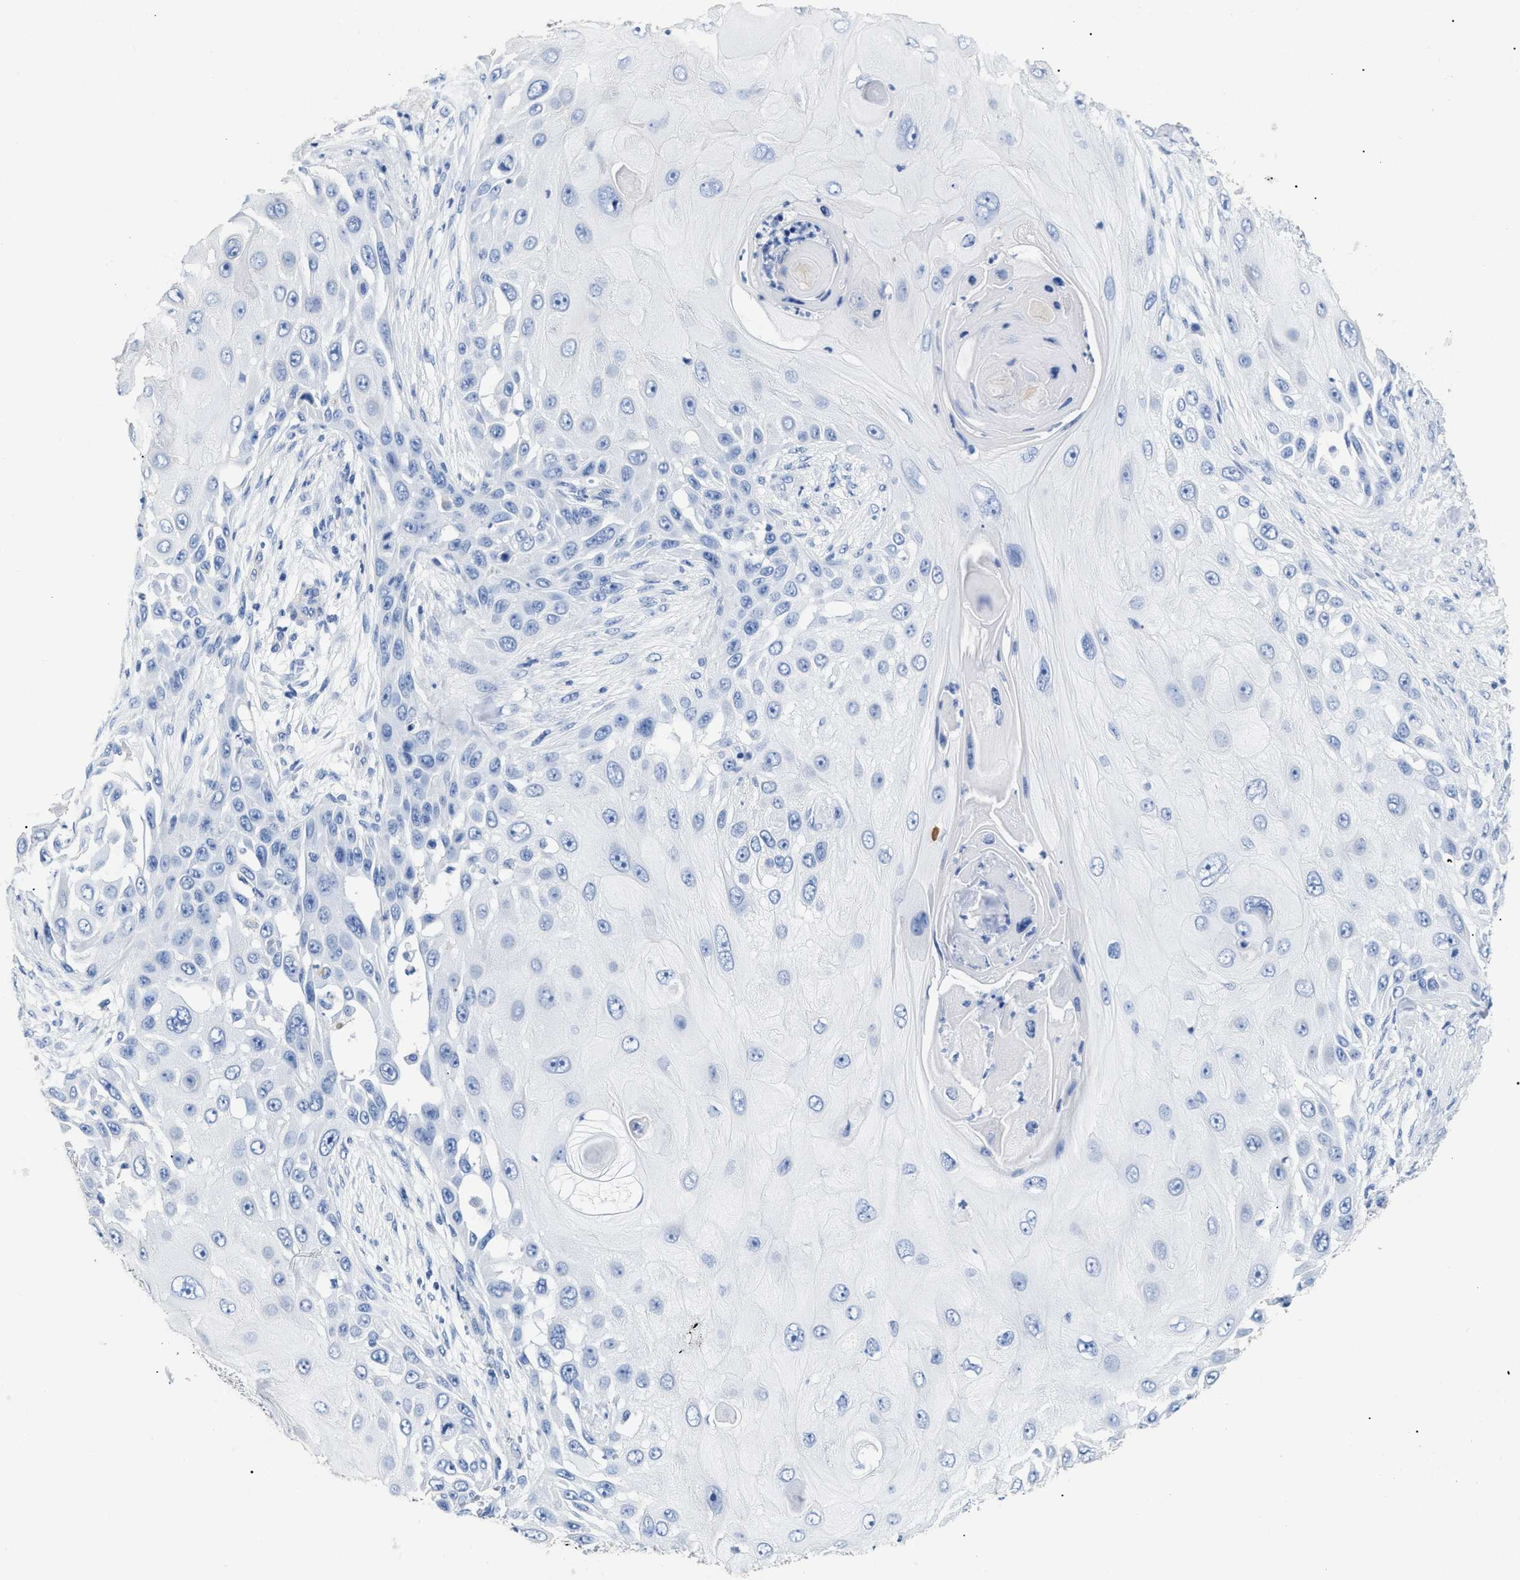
{"staining": {"intensity": "negative", "quantity": "none", "location": "none"}, "tissue": "skin cancer", "cell_type": "Tumor cells", "image_type": "cancer", "snomed": [{"axis": "morphology", "description": "Squamous cell carcinoma, NOS"}, {"axis": "topography", "description": "Skin"}], "caption": "The micrograph shows no significant expression in tumor cells of skin cancer (squamous cell carcinoma). (DAB (3,3'-diaminobenzidine) immunohistochemistry (IHC), high magnification).", "gene": "DLC1", "patient": {"sex": "female", "age": 44}}